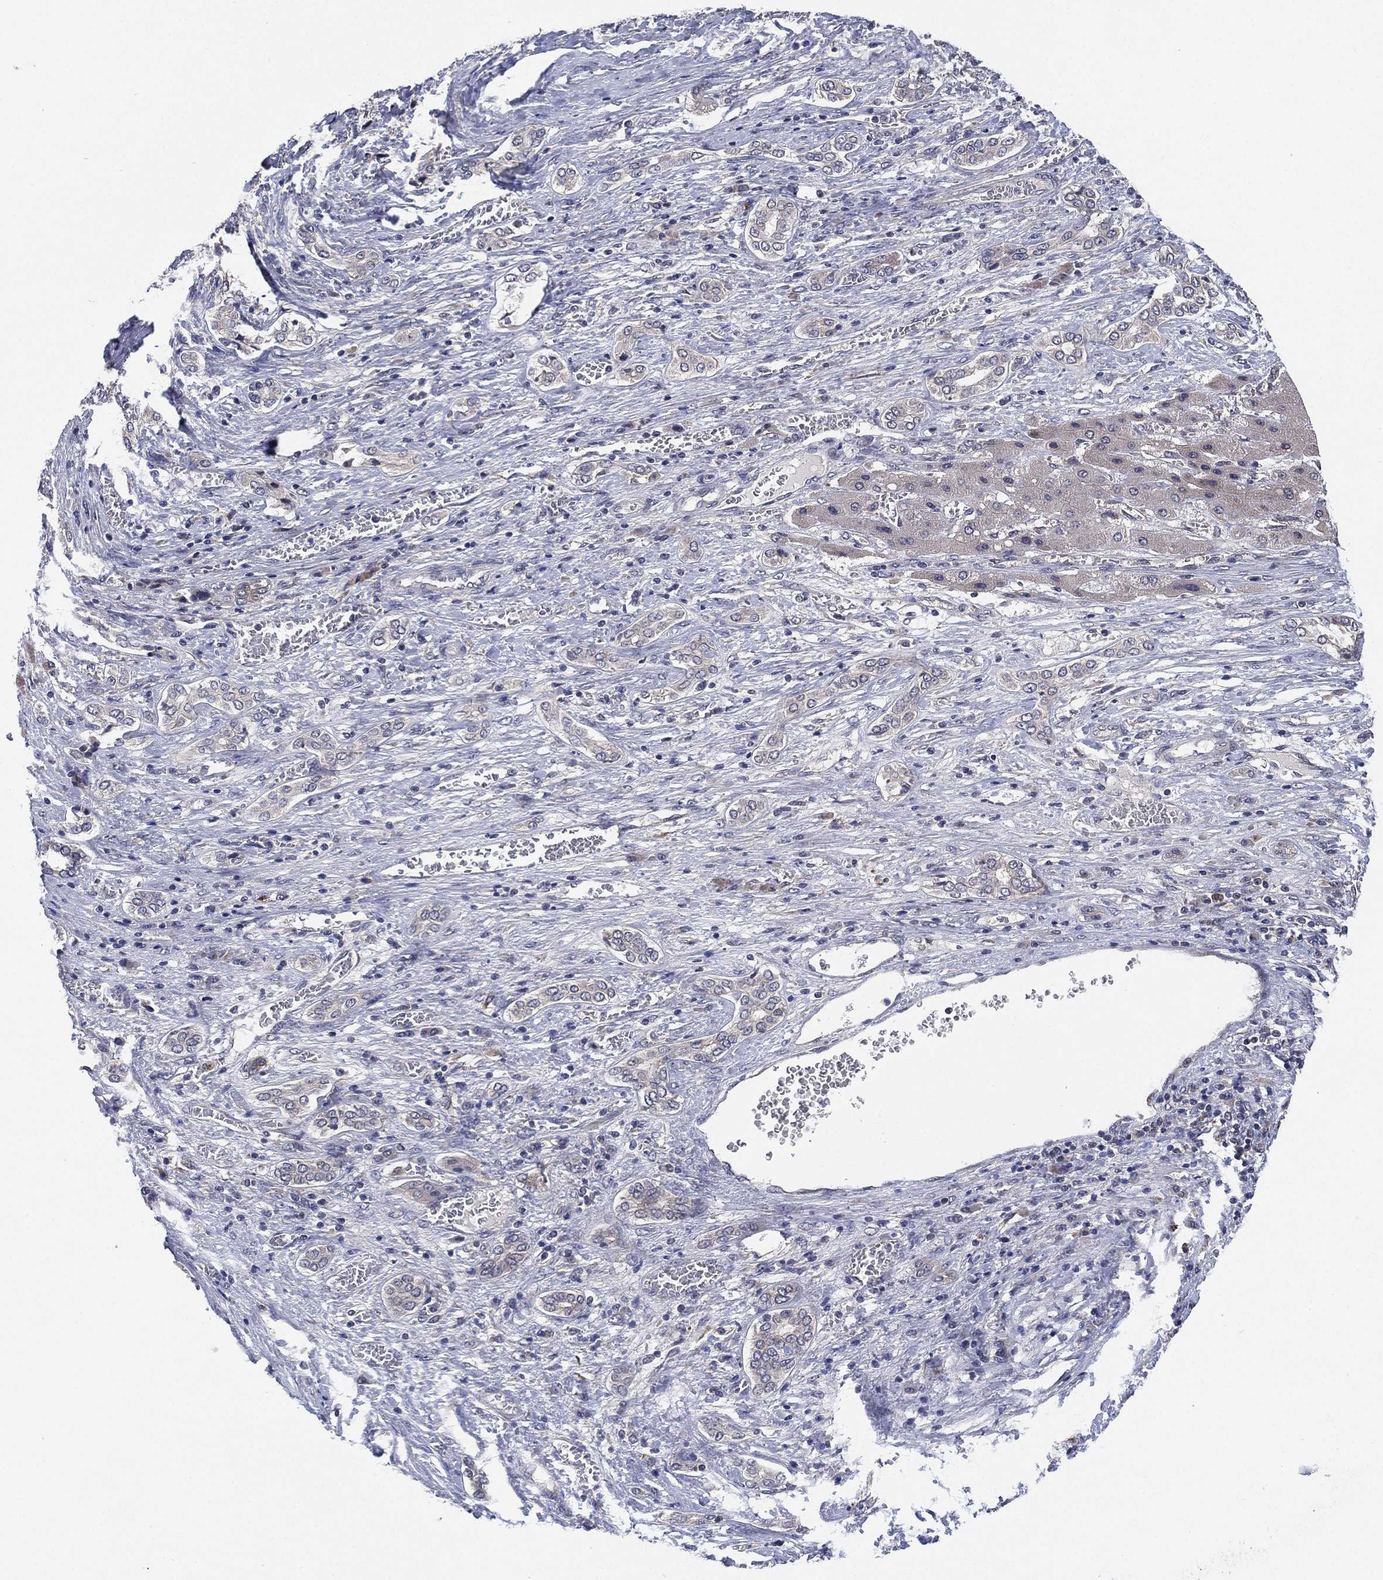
{"staining": {"intensity": "negative", "quantity": "none", "location": "none"}, "tissue": "liver cancer", "cell_type": "Tumor cells", "image_type": "cancer", "snomed": [{"axis": "morphology", "description": "Carcinoma, Hepatocellular, NOS"}, {"axis": "topography", "description": "Liver"}], "caption": "Tumor cells are negative for protein expression in human liver cancer (hepatocellular carcinoma).", "gene": "SELENOO", "patient": {"sex": "male", "age": 70}}